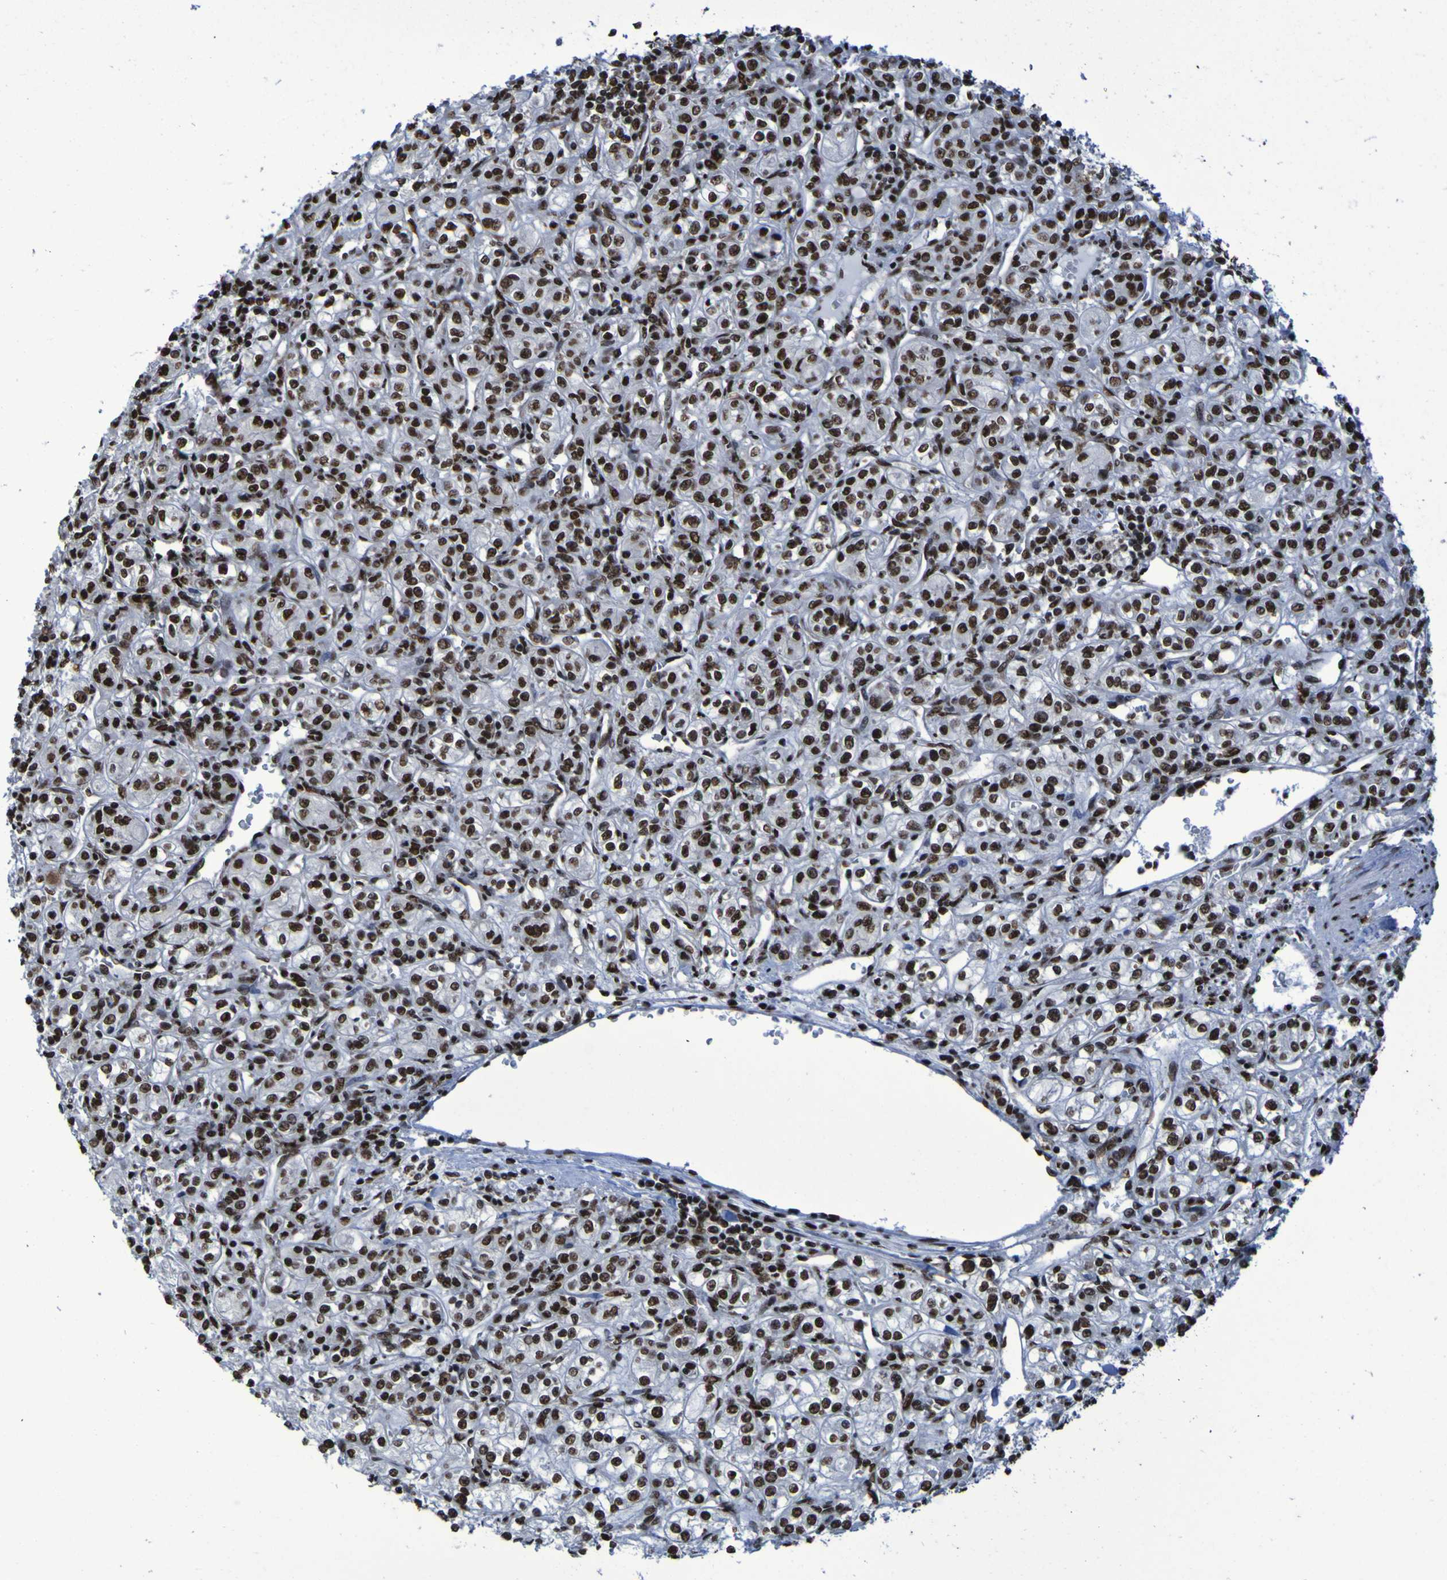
{"staining": {"intensity": "strong", "quantity": ">75%", "location": "nuclear"}, "tissue": "renal cancer", "cell_type": "Tumor cells", "image_type": "cancer", "snomed": [{"axis": "morphology", "description": "Adenocarcinoma, NOS"}, {"axis": "topography", "description": "Kidney"}], "caption": "Renal adenocarcinoma stained for a protein (brown) demonstrates strong nuclear positive positivity in approximately >75% of tumor cells.", "gene": "HNRNPR", "patient": {"sex": "male", "age": 77}}